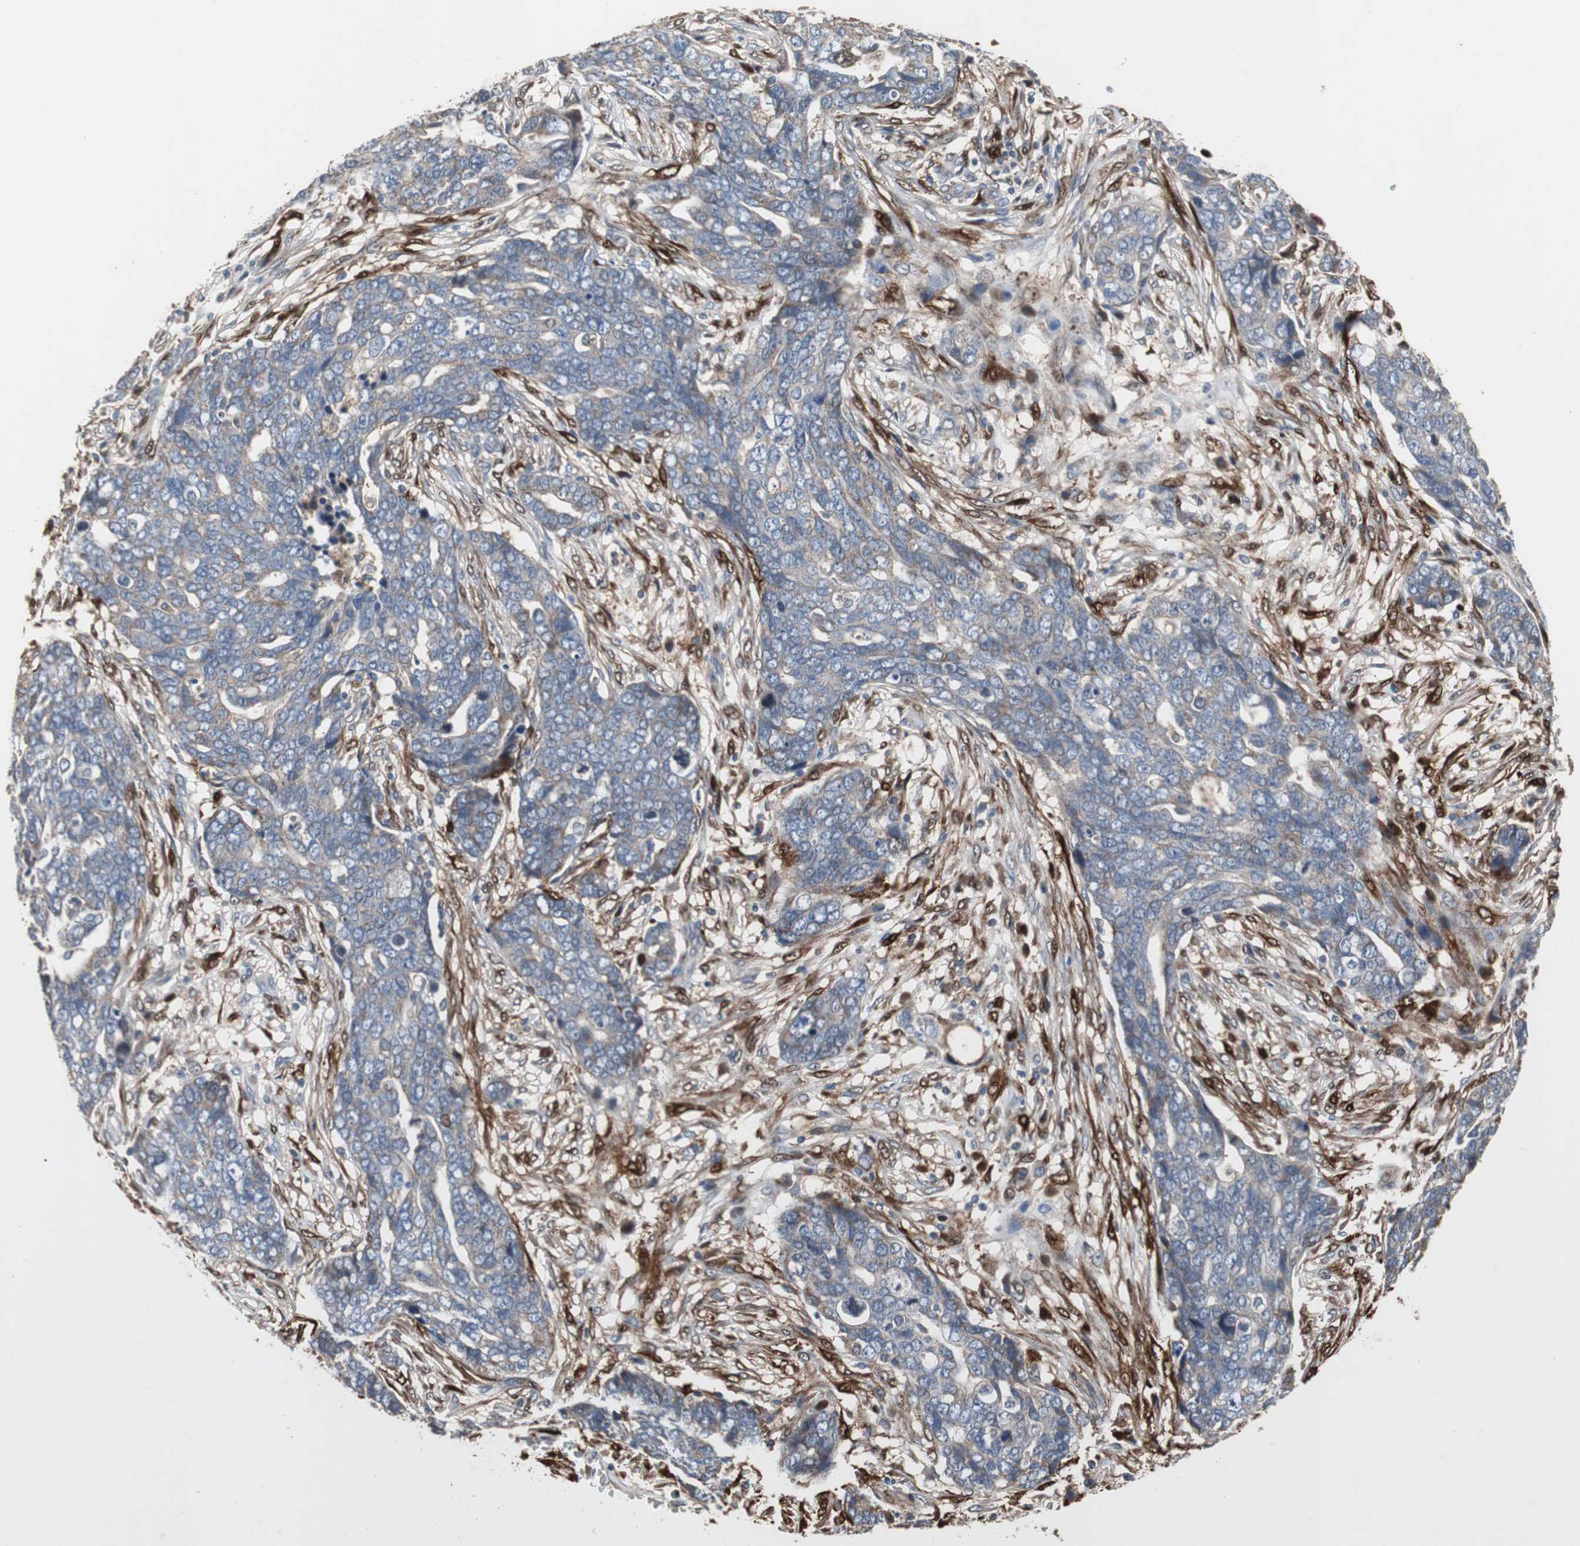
{"staining": {"intensity": "weak", "quantity": "25%-75%", "location": "cytoplasmic/membranous"}, "tissue": "ovarian cancer", "cell_type": "Tumor cells", "image_type": "cancer", "snomed": [{"axis": "morphology", "description": "Normal tissue, NOS"}, {"axis": "morphology", "description": "Cystadenocarcinoma, serous, NOS"}, {"axis": "topography", "description": "Fallopian tube"}, {"axis": "topography", "description": "Ovary"}], "caption": "A brown stain labels weak cytoplasmic/membranous positivity of a protein in ovarian cancer tumor cells.", "gene": "CALB2", "patient": {"sex": "female", "age": 56}}